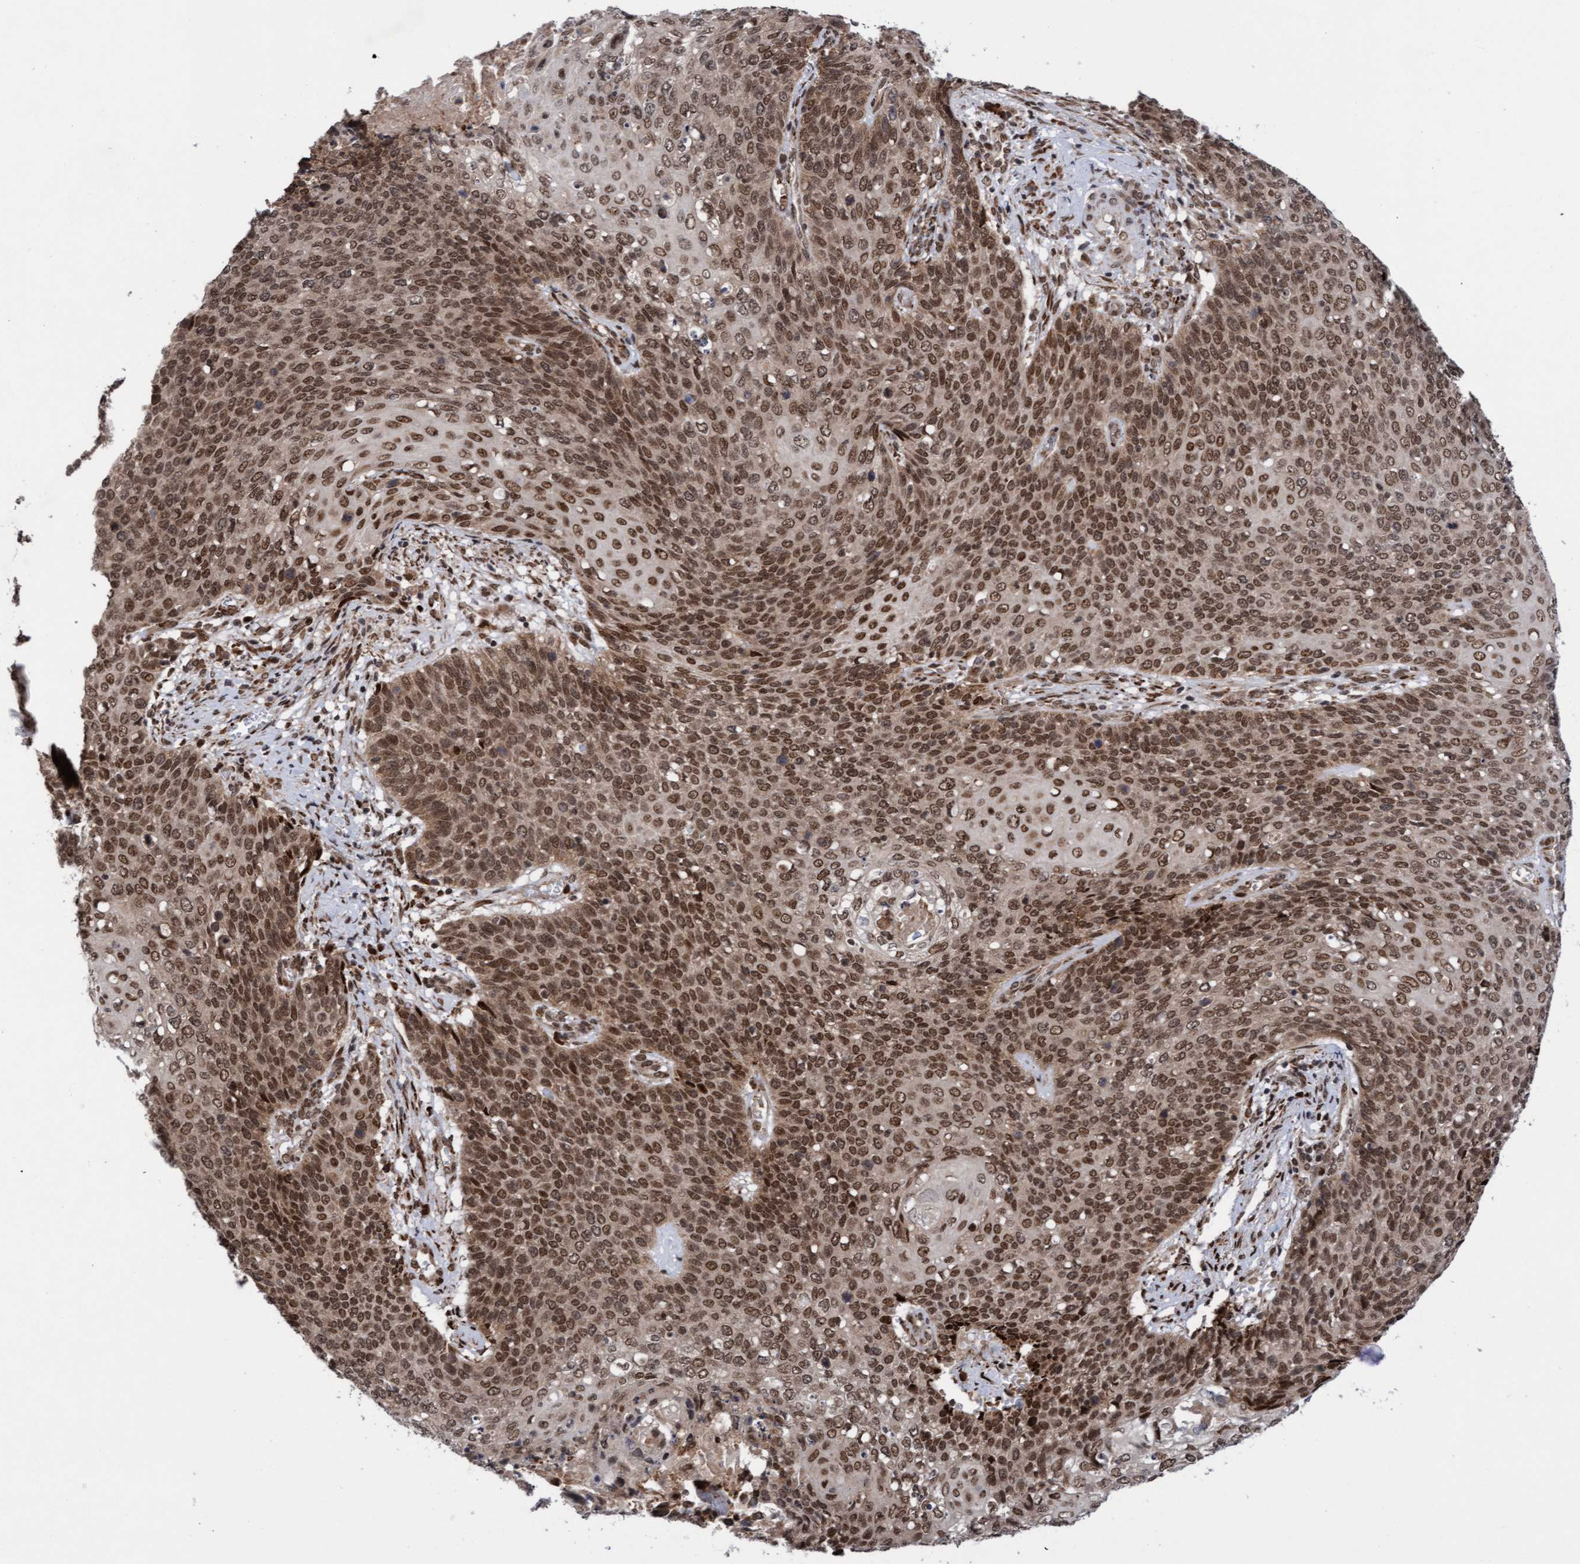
{"staining": {"intensity": "moderate", "quantity": ">75%", "location": "cytoplasmic/membranous,nuclear"}, "tissue": "cervical cancer", "cell_type": "Tumor cells", "image_type": "cancer", "snomed": [{"axis": "morphology", "description": "Squamous cell carcinoma, NOS"}, {"axis": "topography", "description": "Cervix"}], "caption": "This image displays cervical cancer stained with IHC to label a protein in brown. The cytoplasmic/membranous and nuclear of tumor cells show moderate positivity for the protein. Nuclei are counter-stained blue.", "gene": "TANC2", "patient": {"sex": "female", "age": 39}}